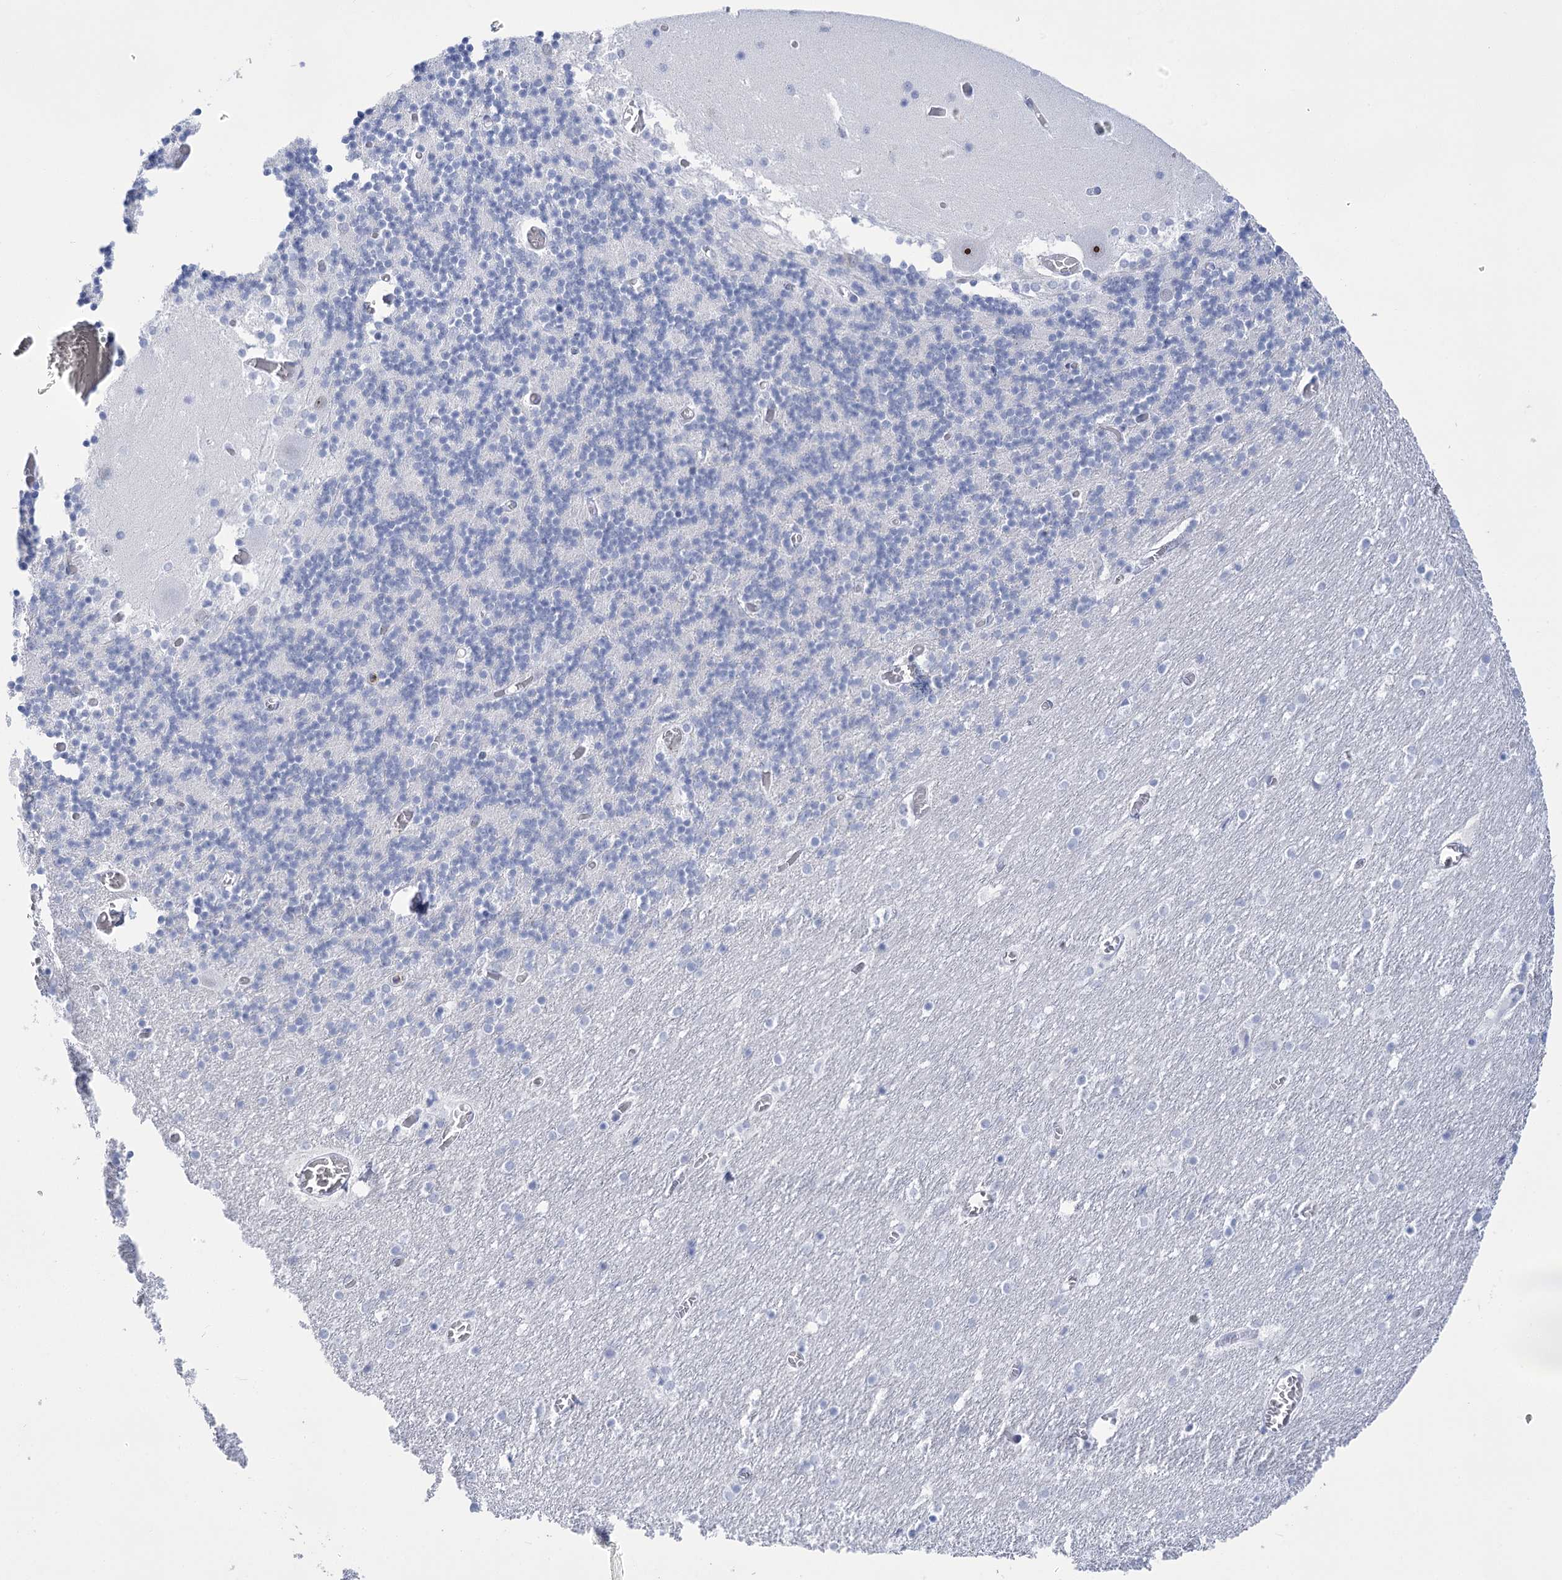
{"staining": {"intensity": "negative", "quantity": "none", "location": "none"}, "tissue": "cerebellum", "cell_type": "Cells in granular layer", "image_type": "normal", "snomed": [{"axis": "morphology", "description": "Normal tissue, NOS"}, {"axis": "topography", "description": "Cerebellum"}], "caption": "This is a image of immunohistochemistry staining of benign cerebellum, which shows no positivity in cells in granular layer. Brightfield microscopy of immunohistochemistry stained with DAB (3,3'-diaminobenzidine) (brown) and hematoxylin (blue), captured at high magnification.", "gene": "HORMAD1", "patient": {"sex": "female", "age": 28}}